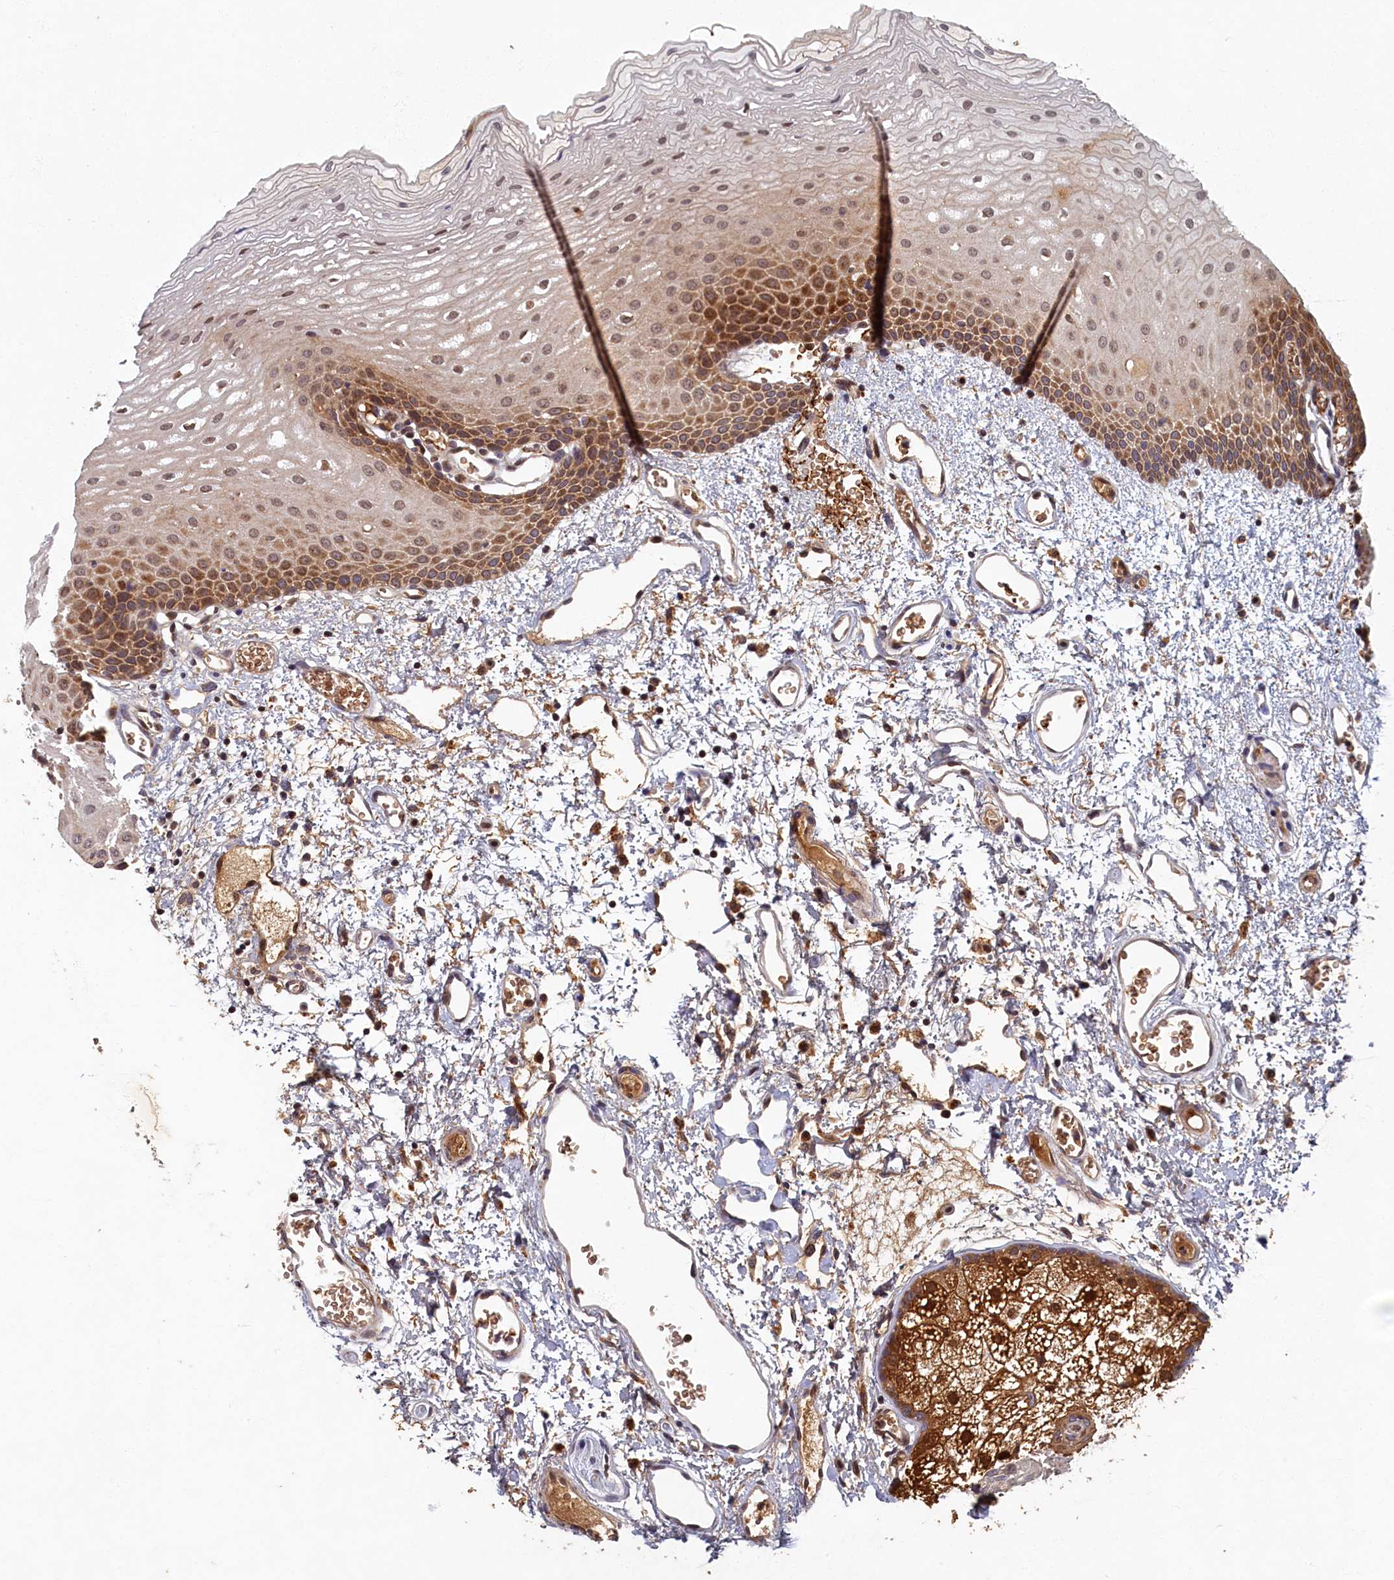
{"staining": {"intensity": "moderate", "quantity": ">75%", "location": "cytoplasmic/membranous,nuclear"}, "tissue": "oral mucosa", "cell_type": "Squamous epithelial cells", "image_type": "normal", "snomed": [{"axis": "morphology", "description": "Normal tissue, NOS"}, {"axis": "topography", "description": "Oral tissue"}], "caption": "The photomicrograph displays immunohistochemical staining of normal oral mucosa. There is moderate cytoplasmic/membranous,nuclear expression is appreciated in approximately >75% of squamous epithelial cells.", "gene": "LCMT2", "patient": {"sex": "female", "age": 70}}